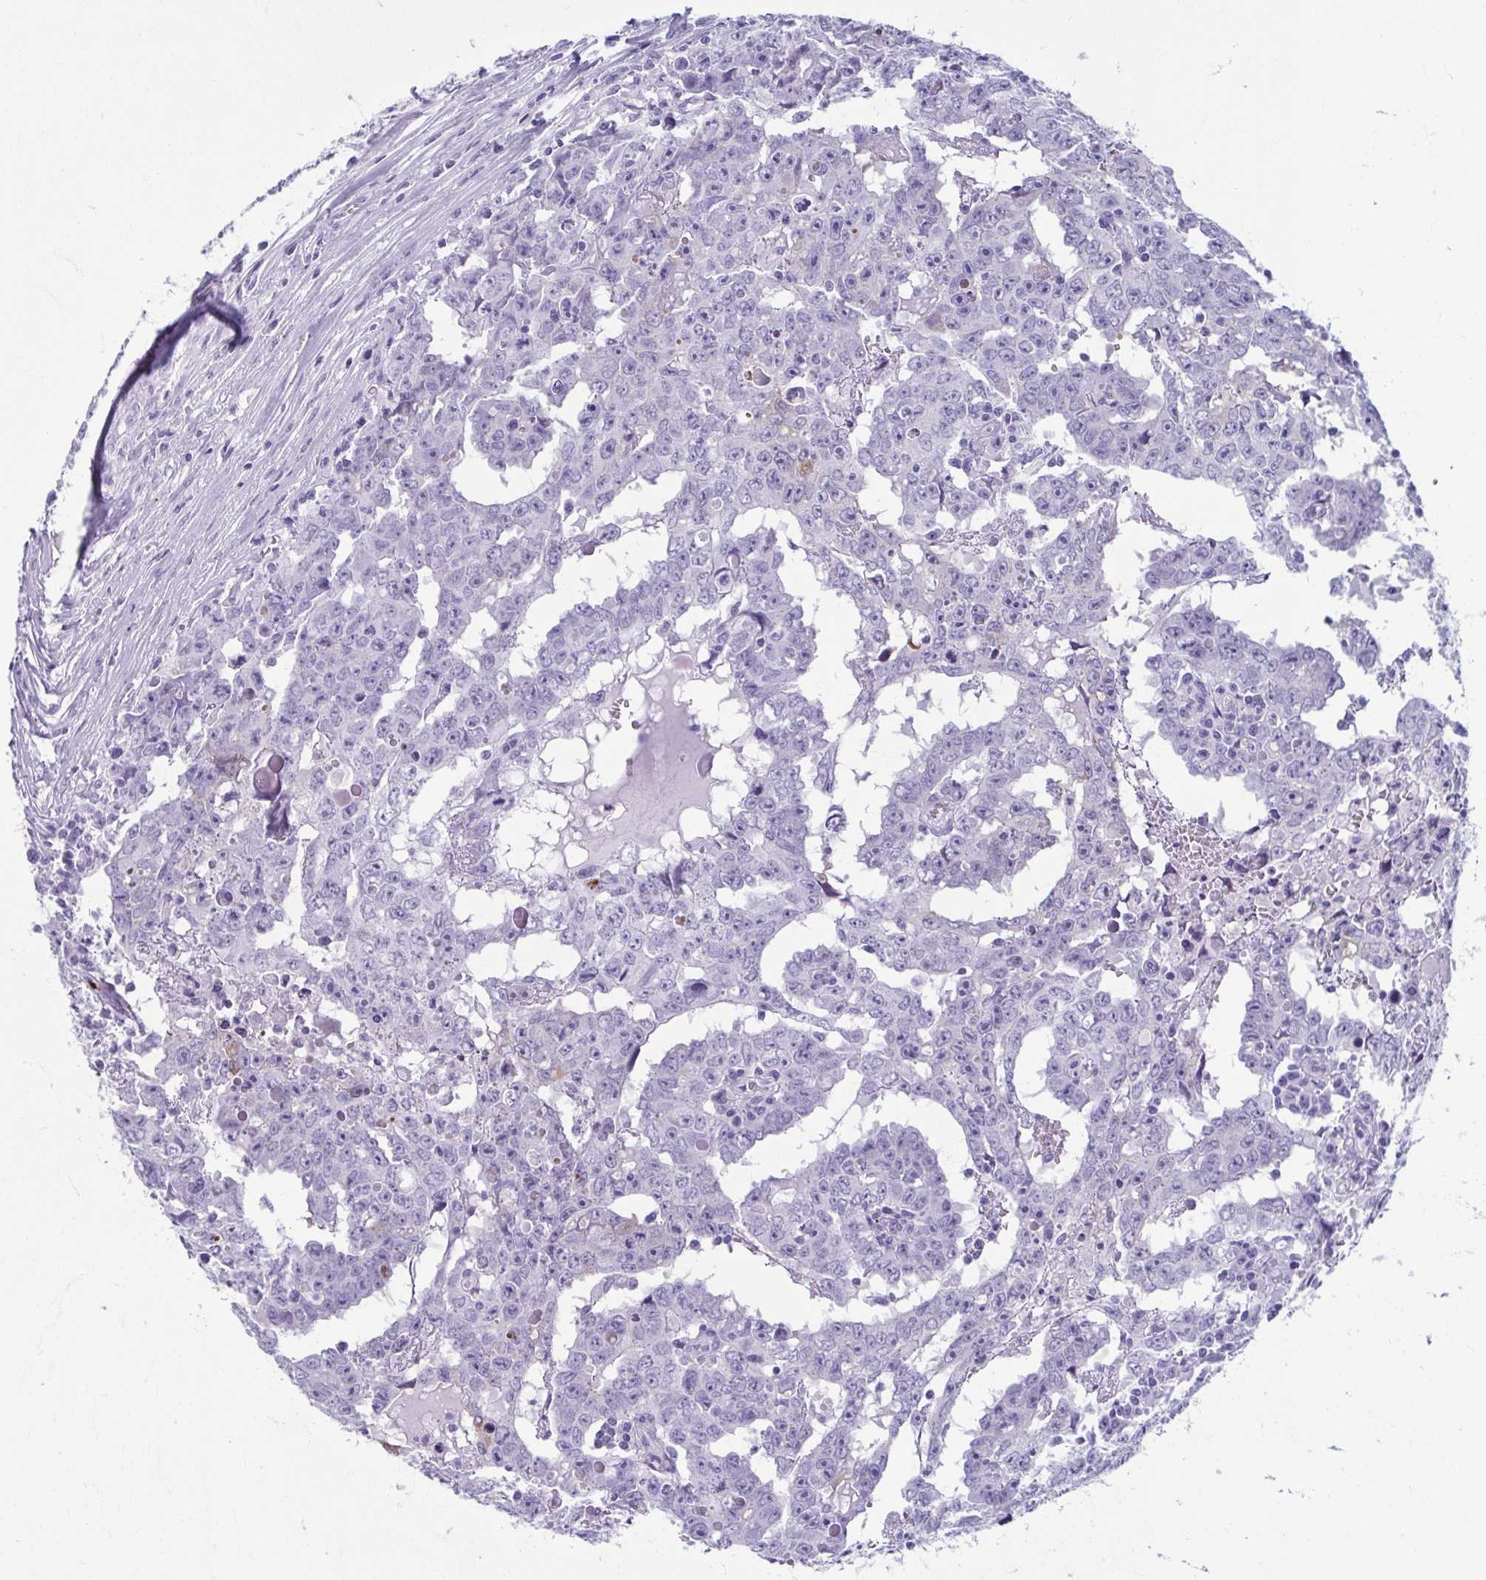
{"staining": {"intensity": "weak", "quantity": "<25%", "location": "cytoplasmic/membranous"}, "tissue": "testis cancer", "cell_type": "Tumor cells", "image_type": "cancer", "snomed": [{"axis": "morphology", "description": "Carcinoma, Embryonal, NOS"}, {"axis": "topography", "description": "Testis"}], "caption": "Immunohistochemical staining of testis embryonal carcinoma shows no significant staining in tumor cells.", "gene": "TCEAL3", "patient": {"sex": "male", "age": 22}}